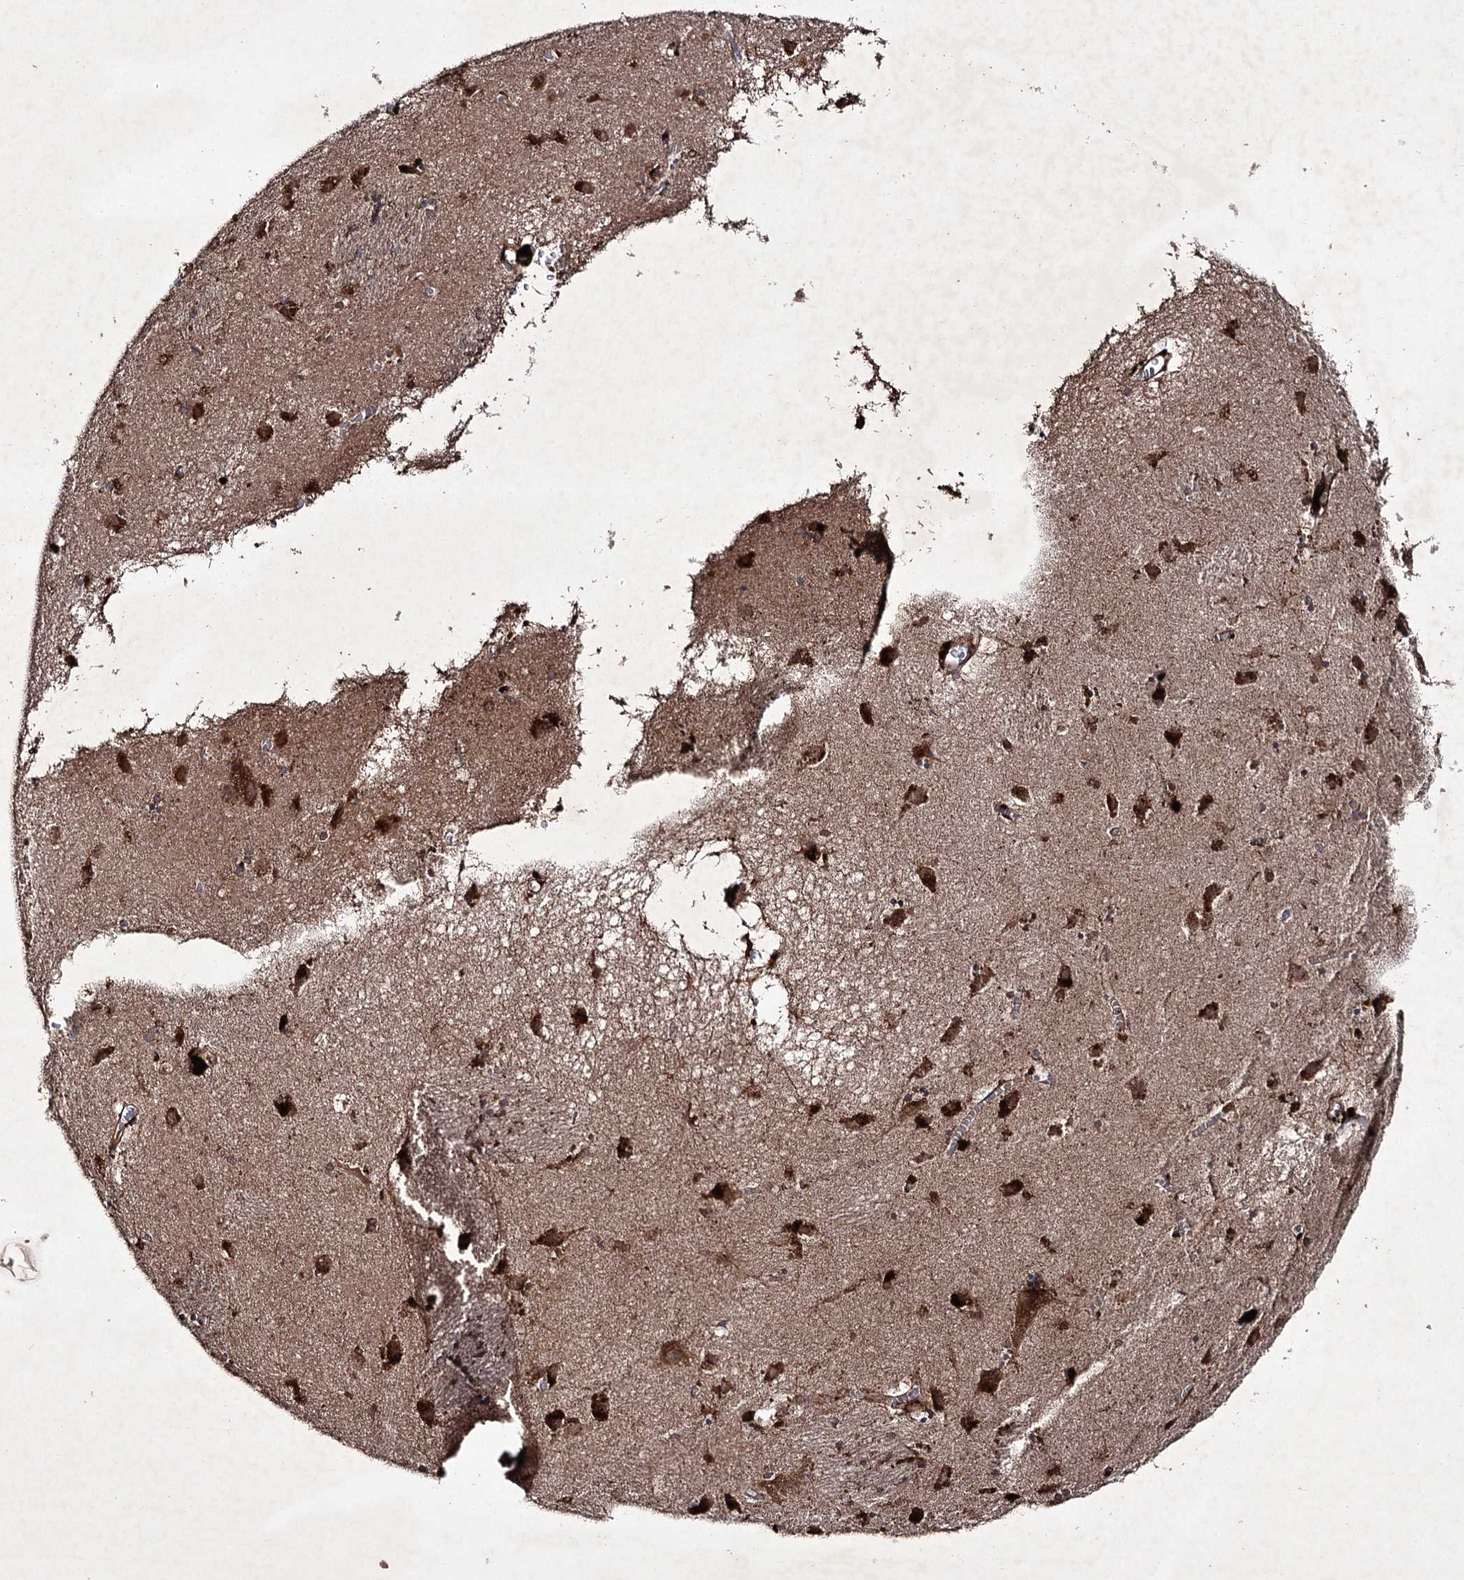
{"staining": {"intensity": "strong", "quantity": "<25%", "location": "cytoplasmic/membranous"}, "tissue": "caudate", "cell_type": "Glial cells", "image_type": "normal", "snomed": [{"axis": "morphology", "description": "Normal tissue, NOS"}, {"axis": "topography", "description": "Lateral ventricle wall"}], "caption": "Immunohistochemistry of benign human caudate demonstrates medium levels of strong cytoplasmic/membranous positivity in about <25% of glial cells. (brown staining indicates protein expression, while blue staining denotes nuclei).", "gene": "ALG9", "patient": {"sex": "male", "age": 70}}